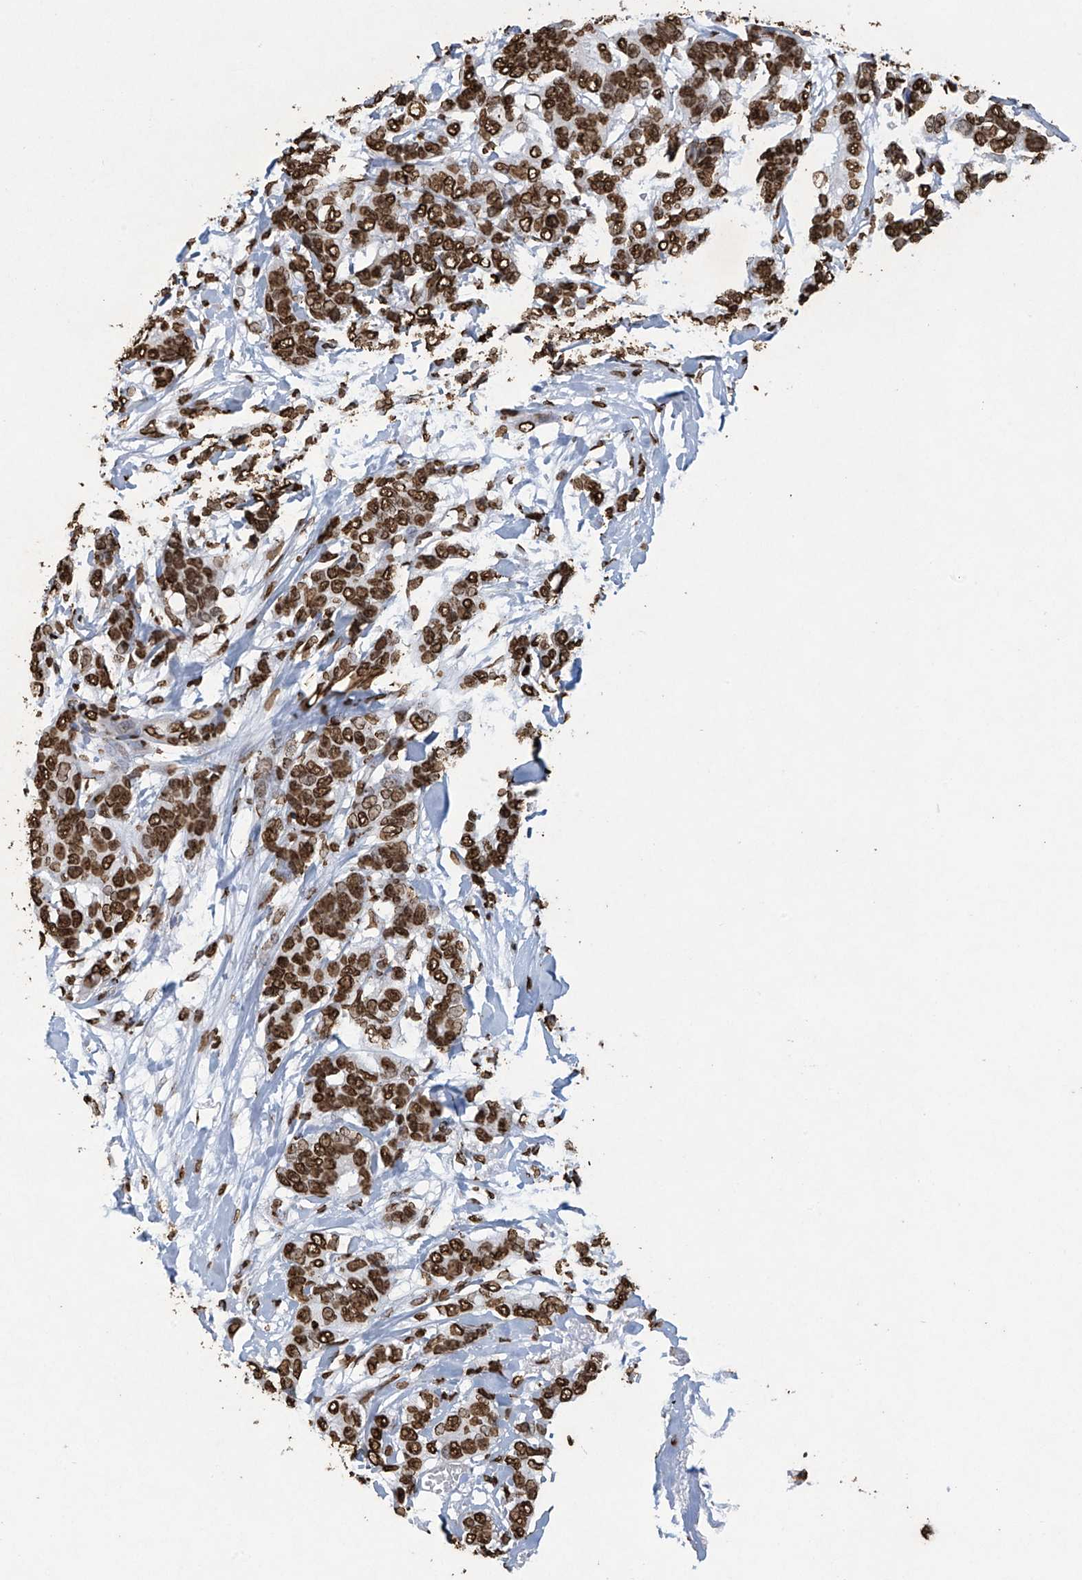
{"staining": {"intensity": "strong", "quantity": ">75%", "location": "nuclear"}, "tissue": "breast cancer", "cell_type": "Tumor cells", "image_type": "cancer", "snomed": [{"axis": "morphology", "description": "Duct carcinoma"}, {"axis": "topography", "description": "Breast"}], "caption": "Breast infiltrating ductal carcinoma tissue exhibits strong nuclear staining in about >75% of tumor cells, visualized by immunohistochemistry. (brown staining indicates protein expression, while blue staining denotes nuclei).", "gene": "H3-3A", "patient": {"sex": "female", "age": 87}}